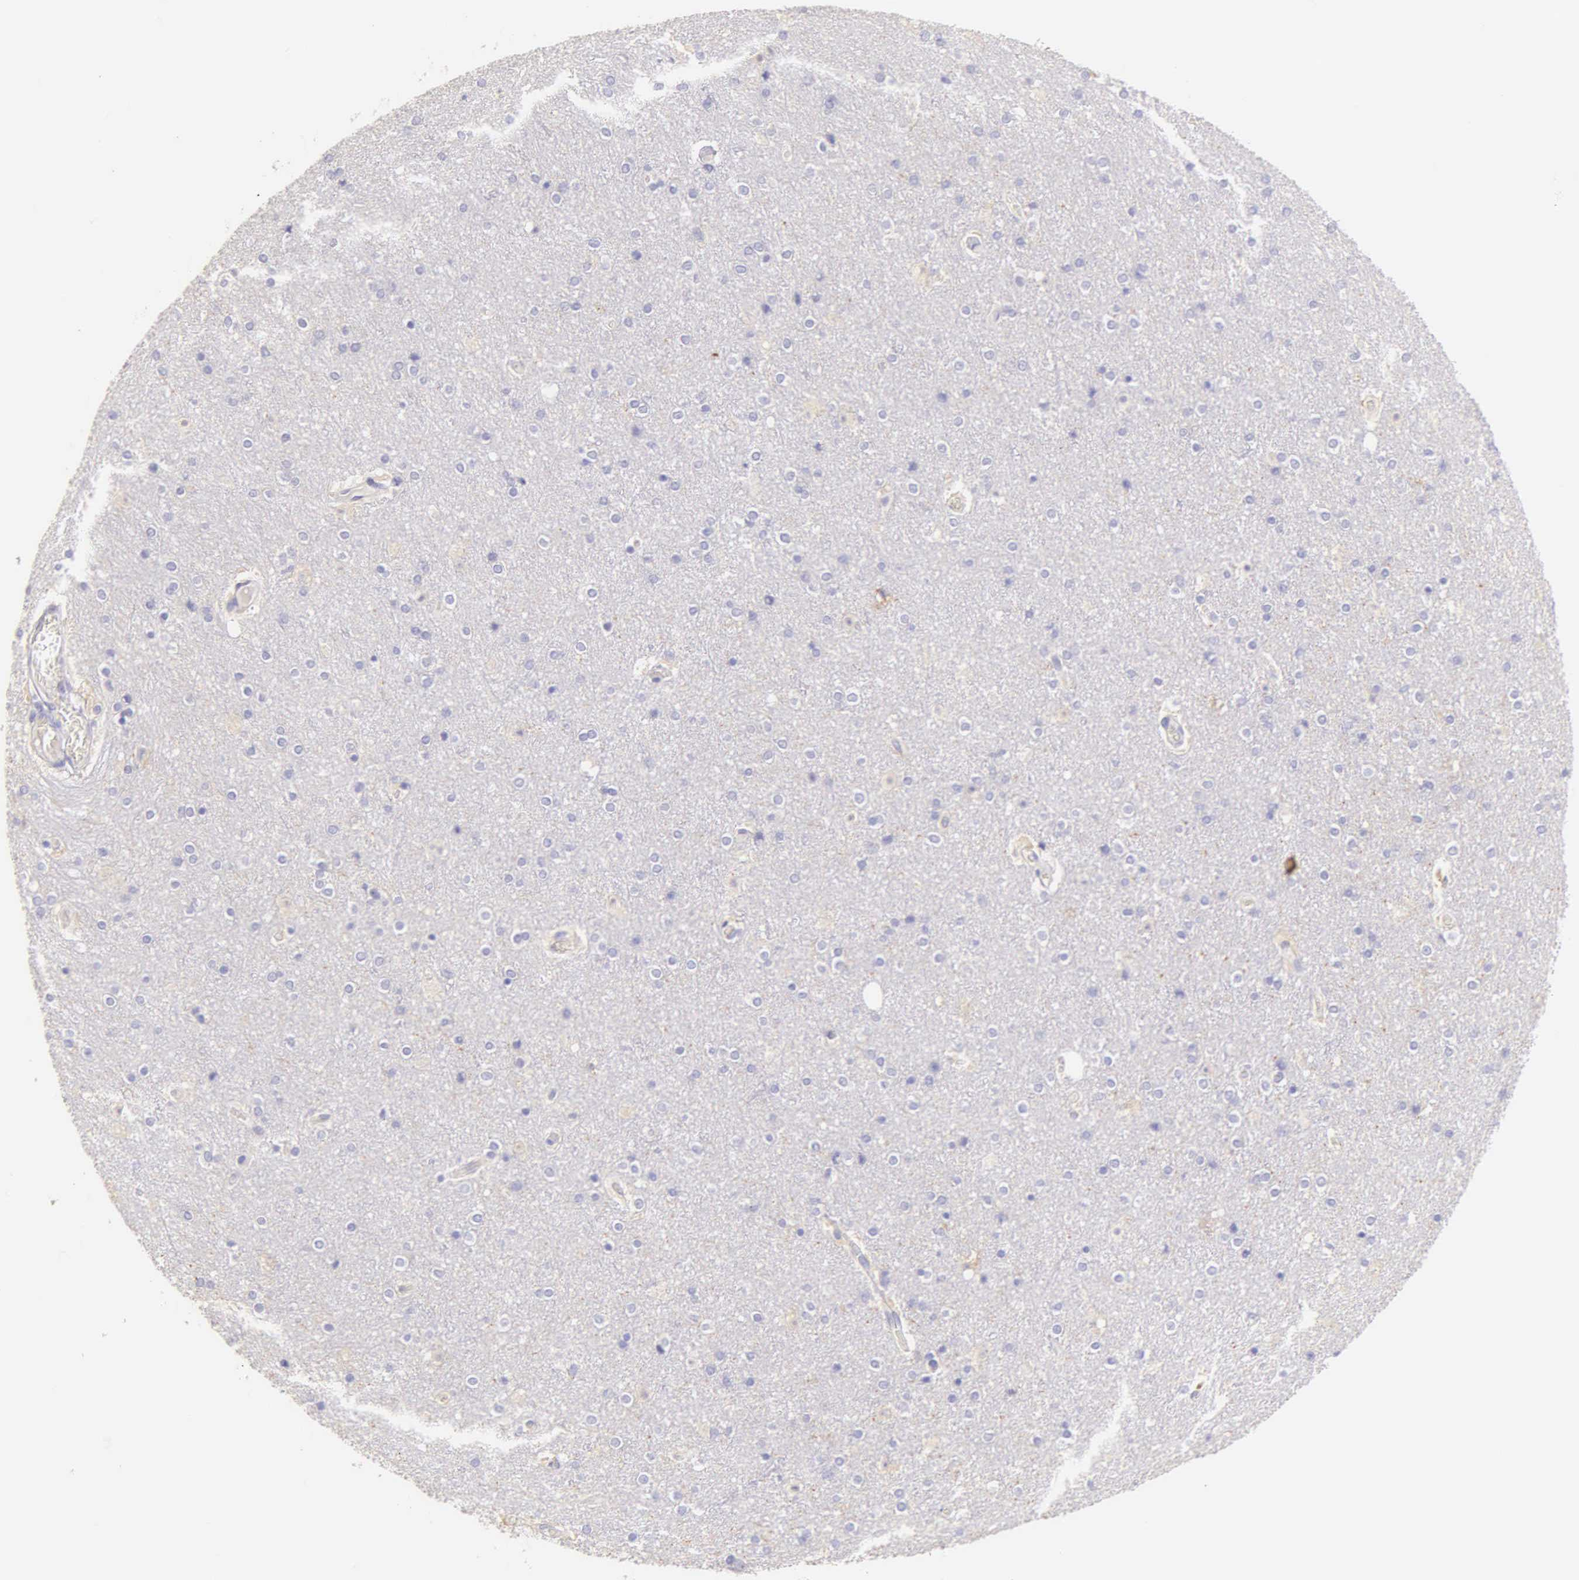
{"staining": {"intensity": "negative", "quantity": "none", "location": "none"}, "tissue": "cerebral cortex", "cell_type": "Endothelial cells", "image_type": "normal", "snomed": [{"axis": "morphology", "description": "Normal tissue, NOS"}, {"axis": "topography", "description": "Cerebral cortex"}], "caption": "A histopathology image of cerebral cortex stained for a protein displays no brown staining in endothelial cells. (Stains: DAB IHC with hematoxylin counter stain, Microscopy: brightfield microscopy at high magnification).", "gene": "KRT14", "patient": {"sex": "female", "age": 54}}